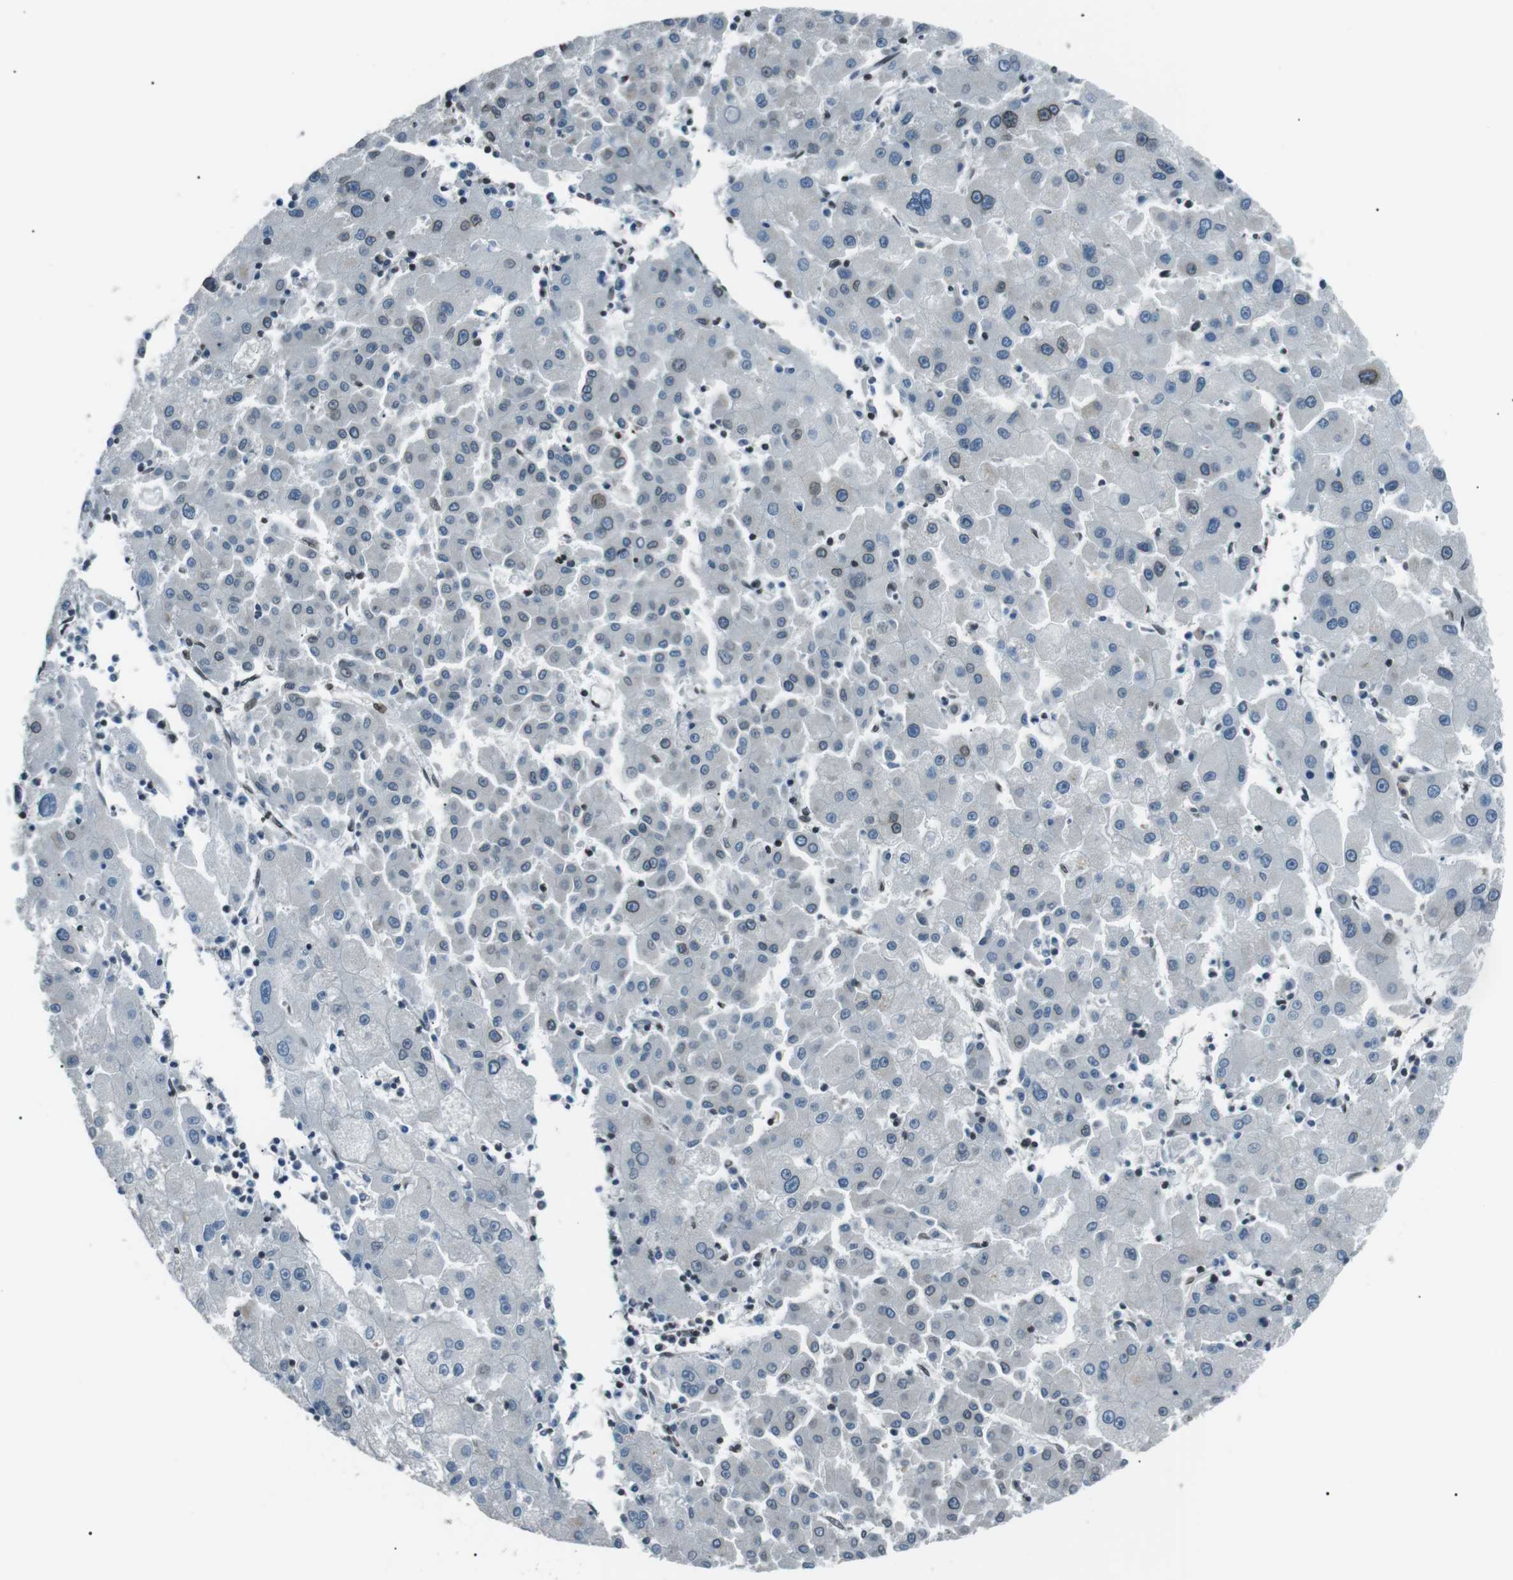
{"staining": {"intensity": "negative", "quantity": "none", "location": "none"}, "tissue": "liver cancer", "cell_type": "Tumor cells", "image_type": "cancer", "snomed": [{"axis": "morphology", "description": "Carcinoma, Hepatocellular, NOS"}, {"axis": "topography", "description": "Liver"}], "caption": "IHC of liver cancer (hepatocellular carcinoma) exhibits no positivity in tumor cells.", "gene": "TMX4", "patient": {"sex": "male", "age": 72}}